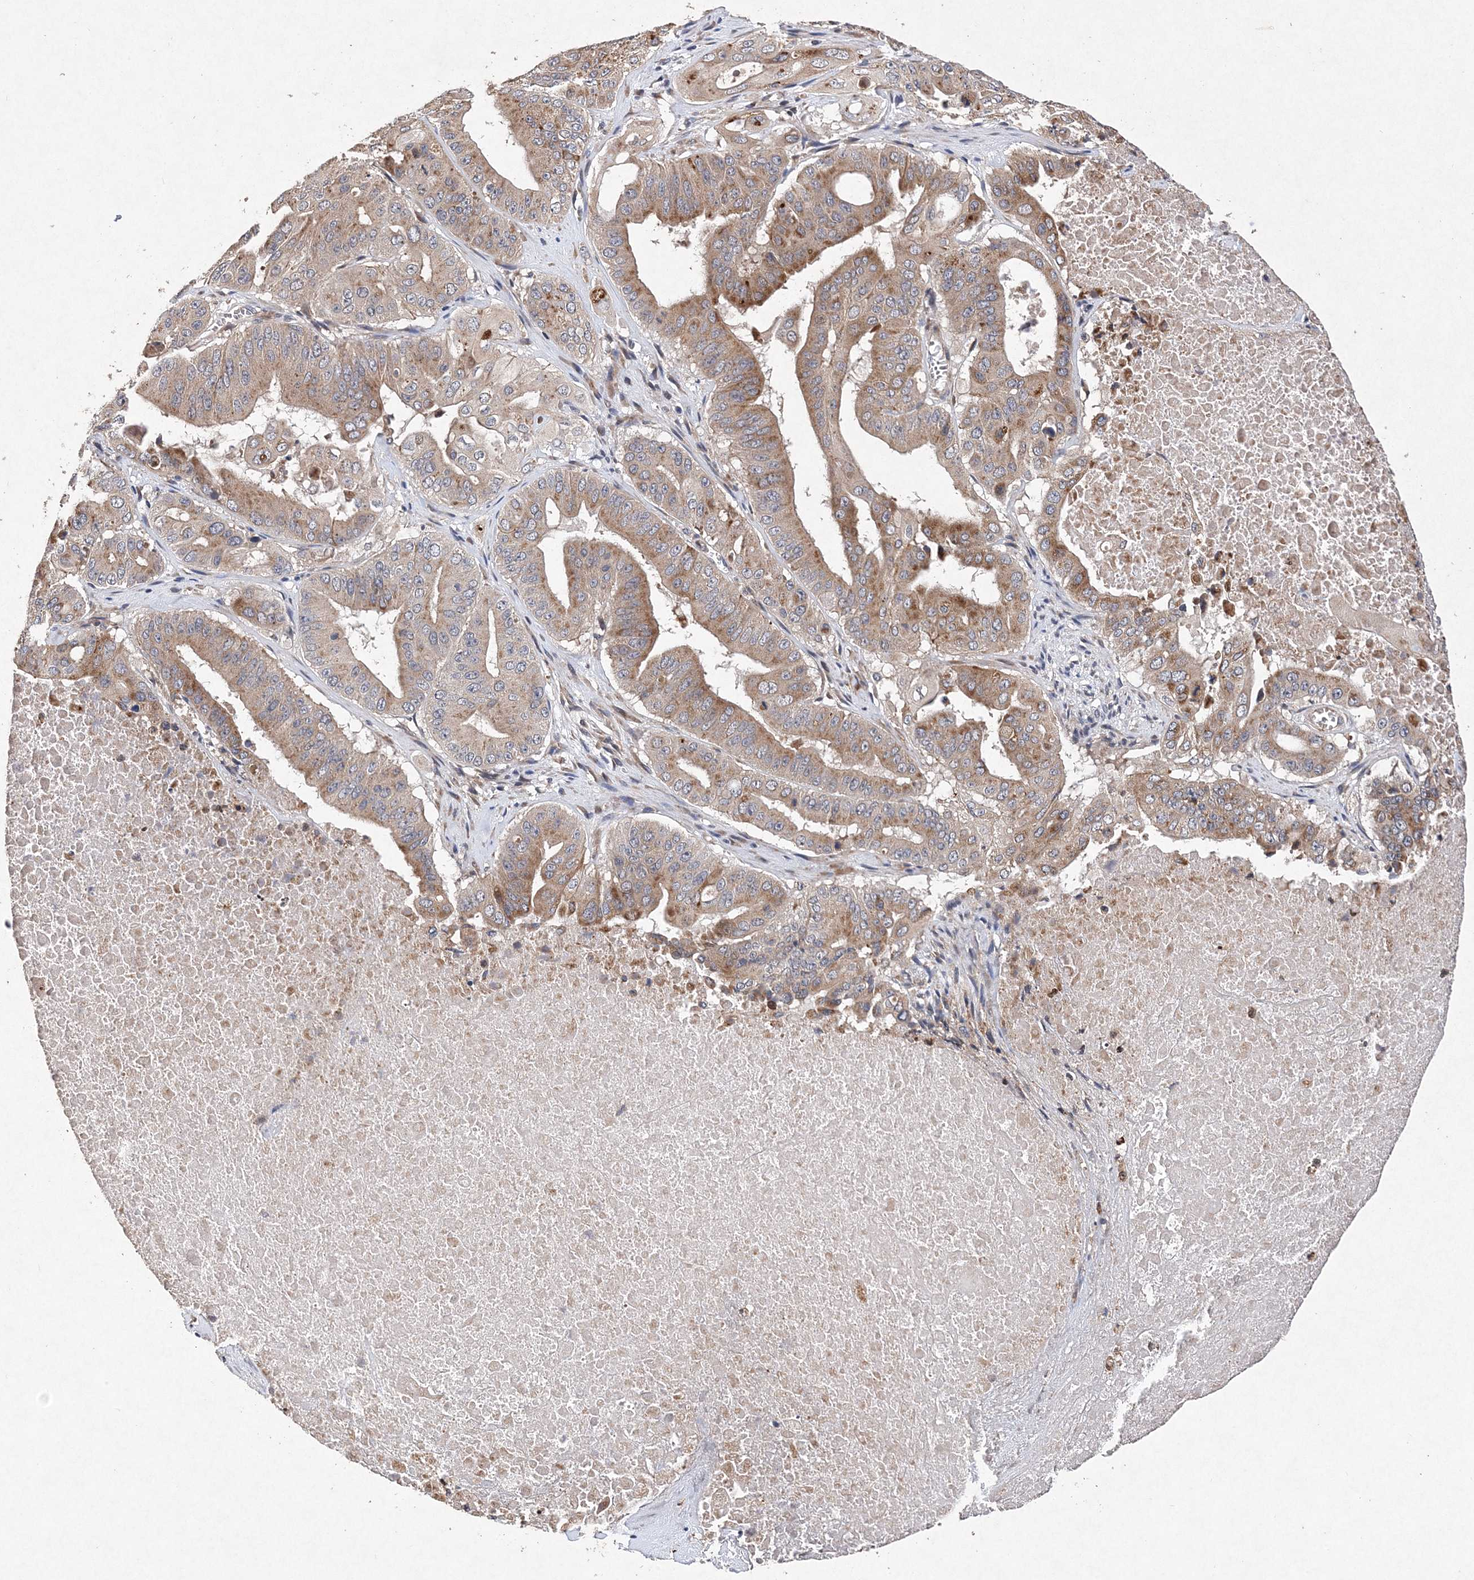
{"staining": {"intensity": "moderate", "quantity": ">75%", "location": "cytoplasmic/membranous"}, "tissue": "pancreatic cancer", "cell_type": "Tumor cells", "image_type": "cancer", "snomed": [{"axis": "morphology", "description": "Adenocarcinoma, NOS"}, {"axis": "topography", "description": "Pancreas"}], "caption": "IHC of adenocarcinoma (pancreatic) demonstrates medium levels of moderate cytoplasmic/membranous staining in about >75% of tumor cells.", "gene": "PROSER1", "patient": {"sex": "female", "age": 77}}